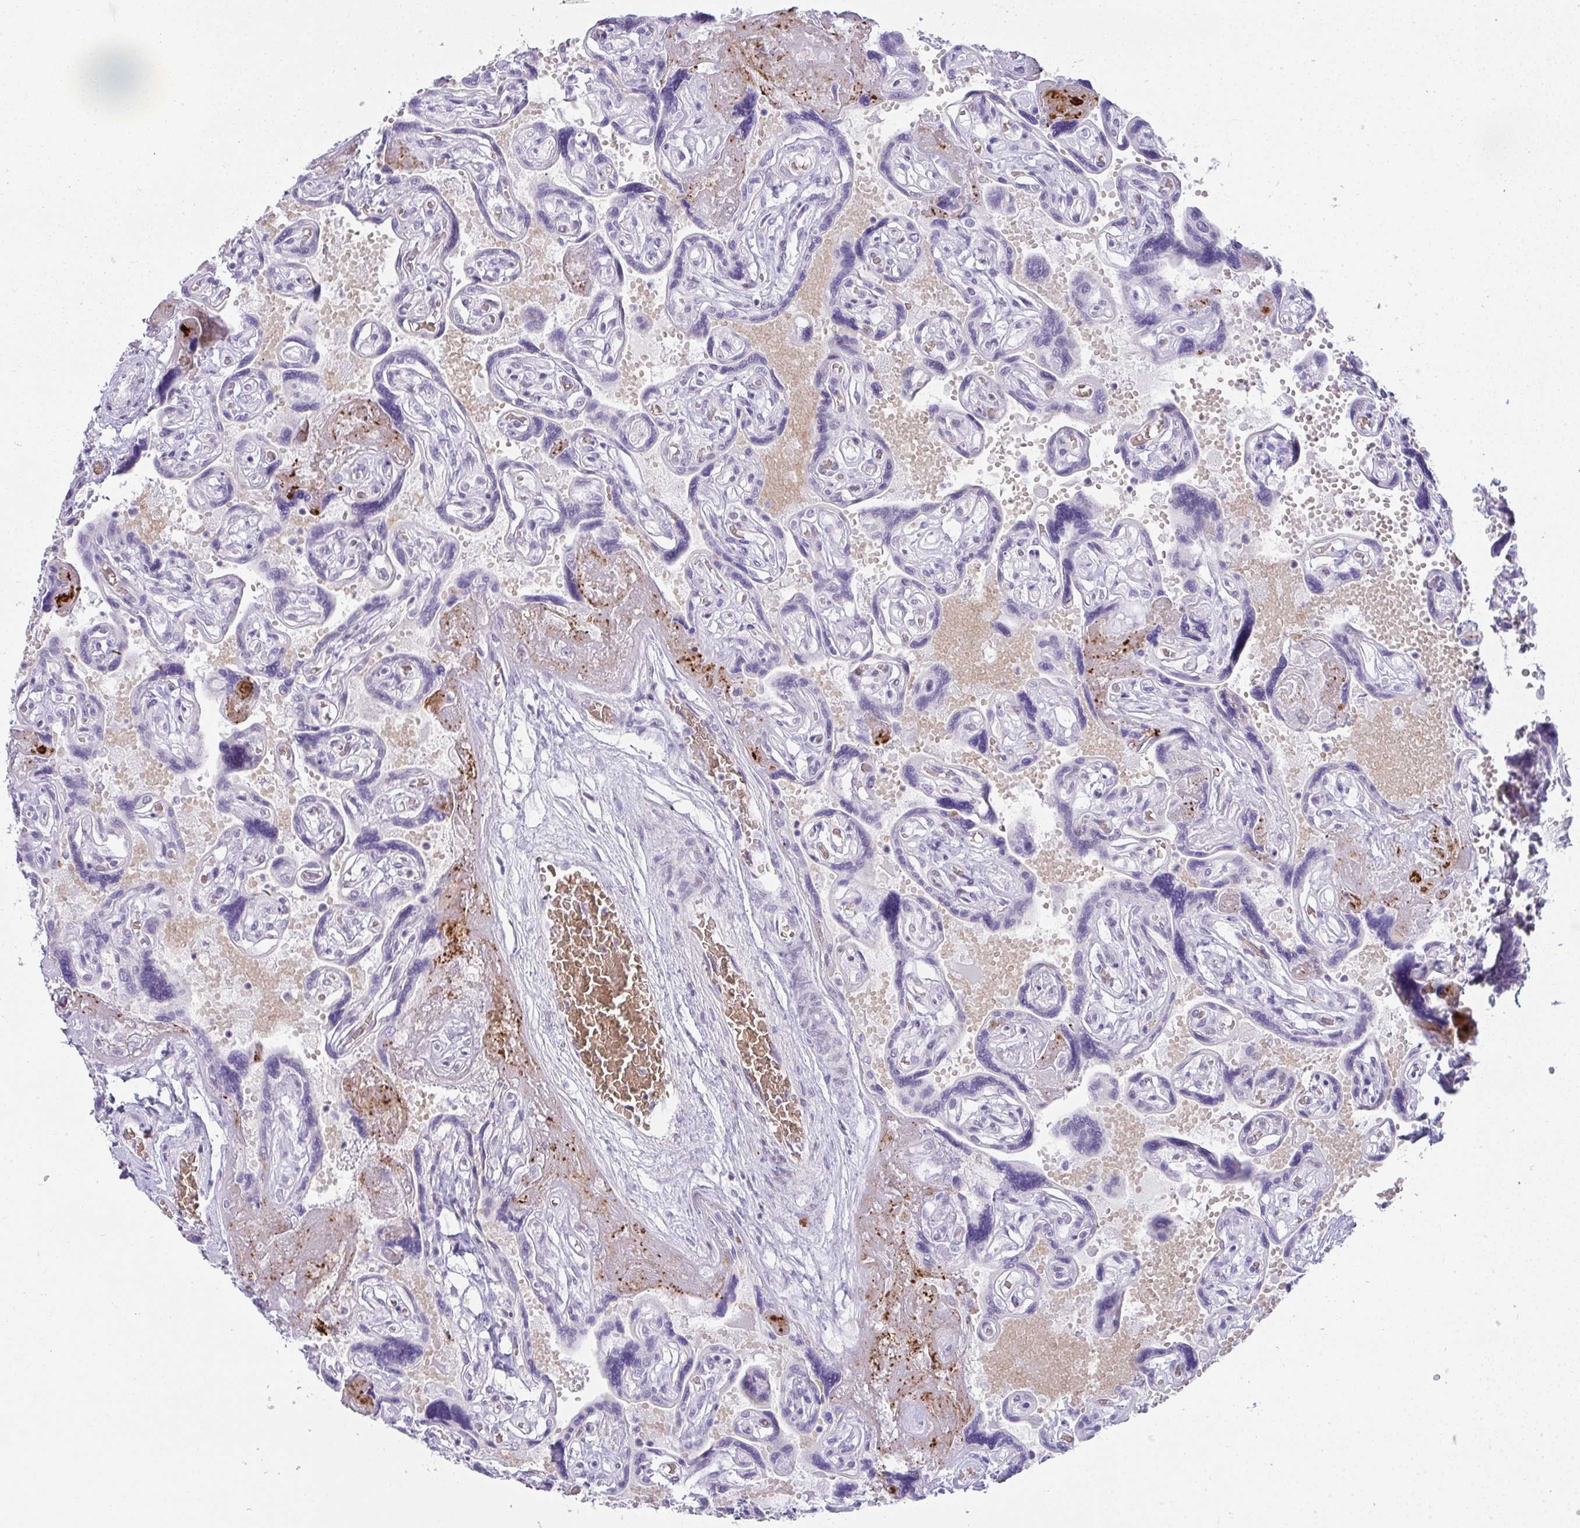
{"staining": {"intensity": "weak", "quantity": "<25%", "location": "nuclear"}, "tissue": "placenta", "cell_type": "Trophoblastic cells", "image_type": "normal", "snomed": [{"axis": "morphology", "description": "Normal tissue, NOS"}, {"axis": "topography", "description": "Placenta"}], "caption": "An IHC micrograph of normal placenta is shown. There is no staining in trophoblastic cells of placenta. The staining is performed using DAB (3,3'-diaminobenzidine) brown chromogen with nuclei counter-stained in using hematoxylin.", "gene": "TNMD", "patient": {"sex": "female", "age": 32}}